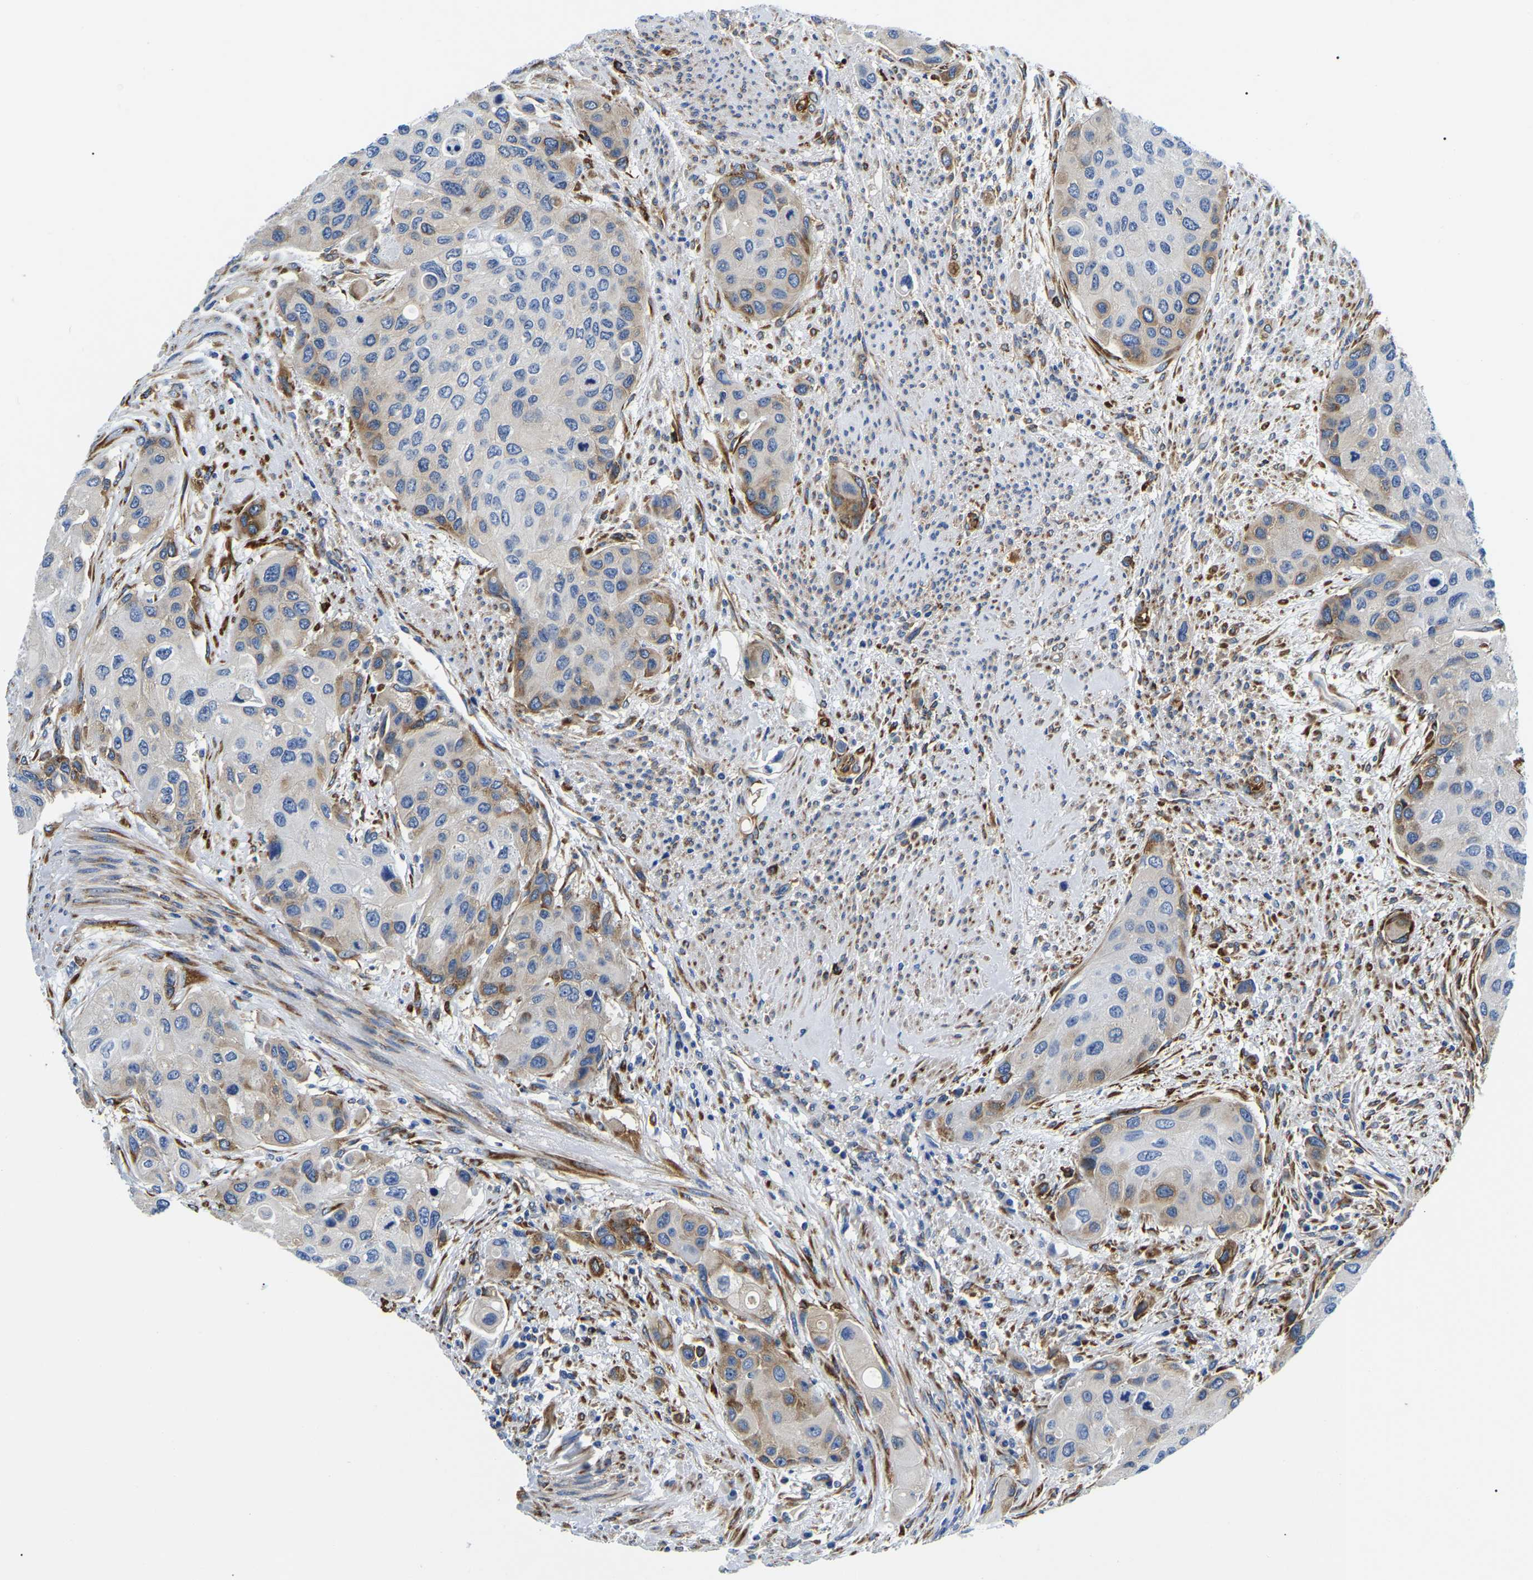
{"staining": {"intensity": "moderate", "quantity": "<25%", "location": "cytoplasmic/membranous"}, "tissue": "urothelial cancer", "cell_type": "Tumor cells", "image_type": "cancer", "snomed": [{"axis": "morphology", "description": "Urothelial carcinoma, High grade"}, {"axis": "topography", "description": "Urinary bladder"}], "caption": "Brown immunohistochemical staining in urothelial cancer exhibits moderate cytoplasmic/membranous expression in approximately <25% of tumor cells.", "gene": "DUSP8", "patient": {"sex": "female", "age": 56}}